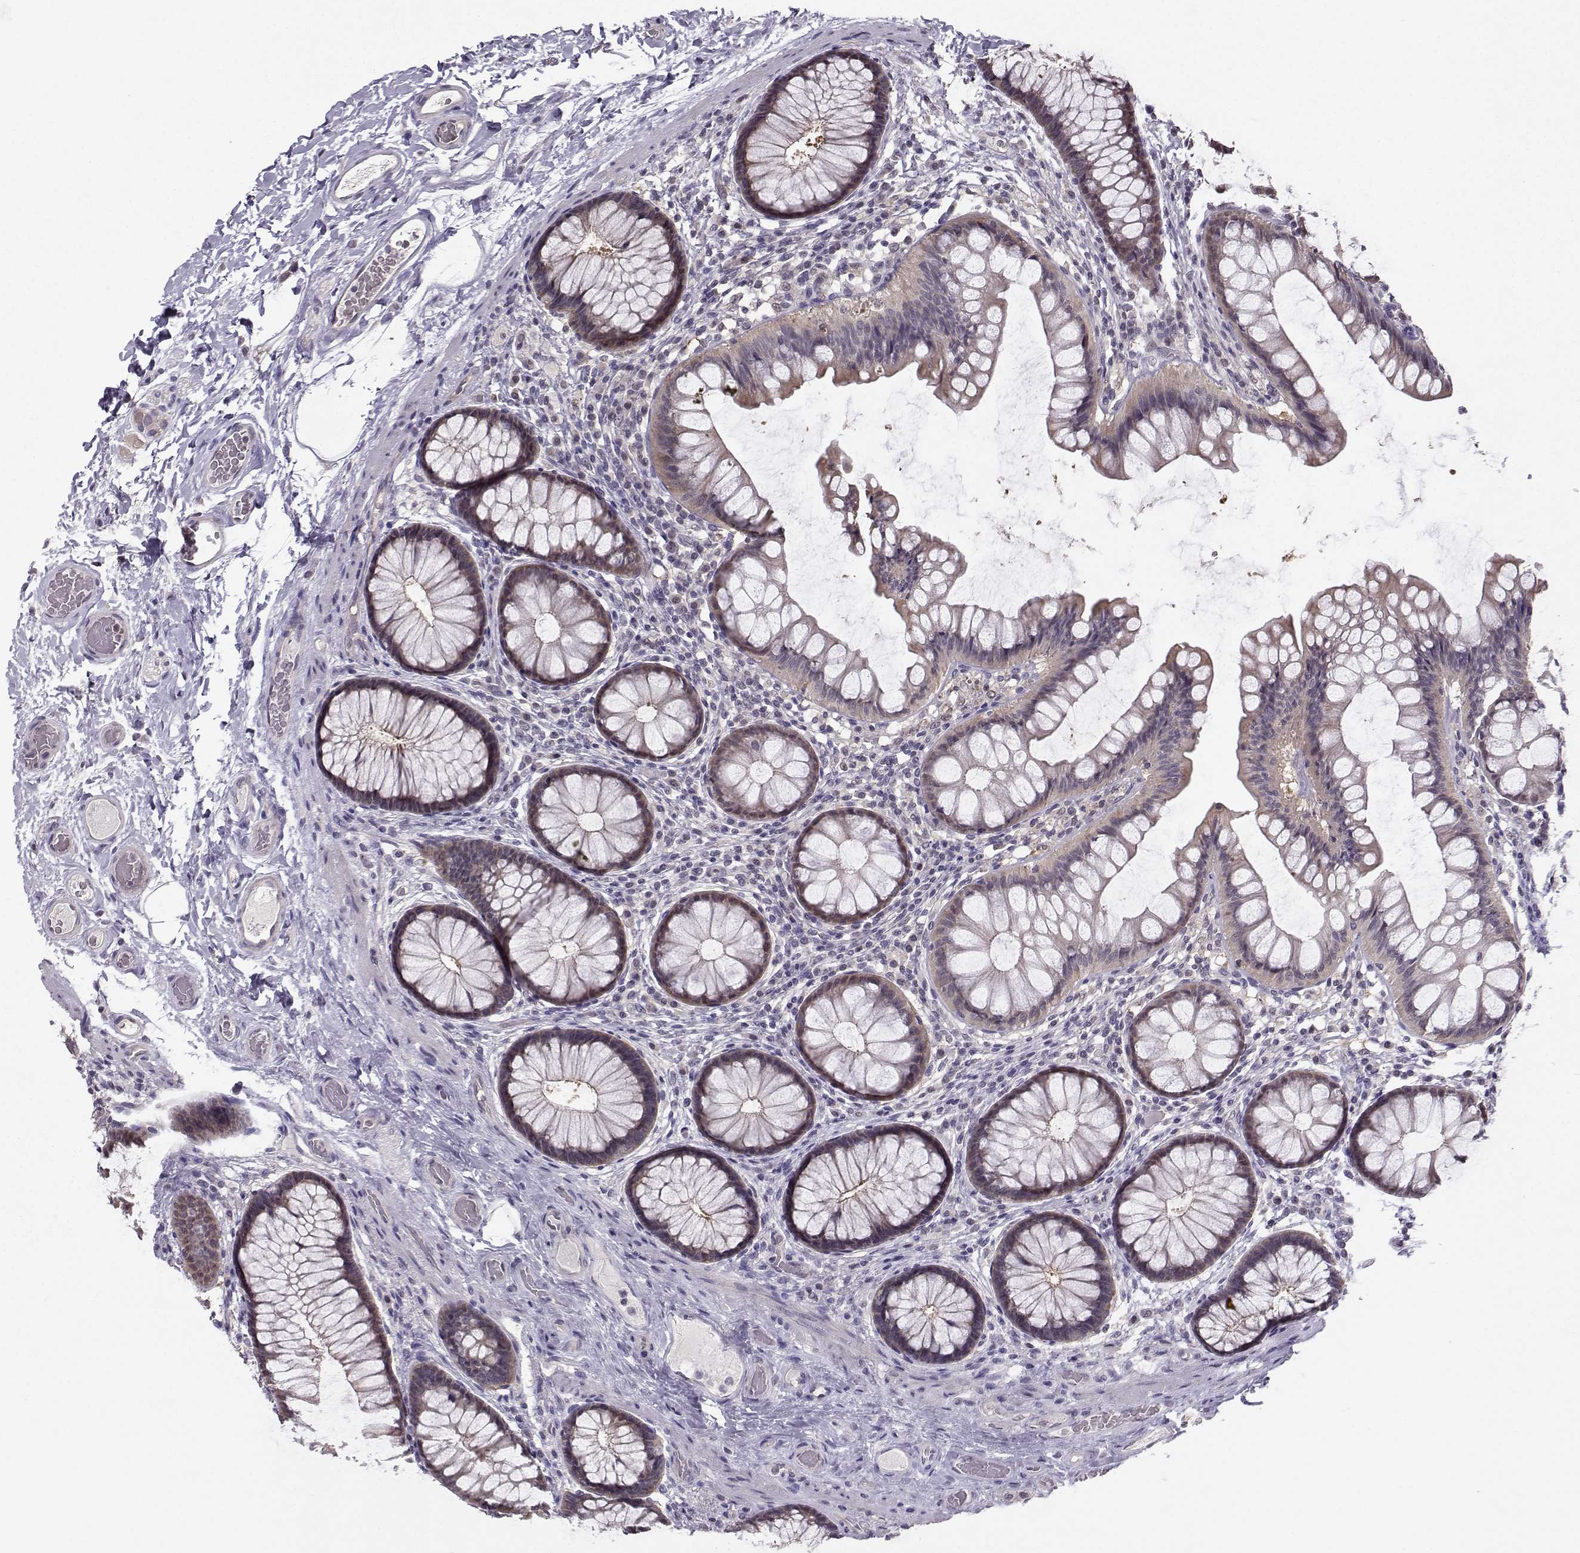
{"staining": {"intensity": "negative", "quantity": "none", "location": "none"}, "tissue": "colon", "cell_type": "Endothelial cells", "image_type": "normal", "snomed": [{"axis": "morphology", "description": "Normal tissue, NOS"}, {"axis": "topography", "description": "Colon"}], "caption": "Photomicrograph shows no protein expression in endothelial cells of unremarkable colon.", "gene": "PKP2", "patient": {"sex": "female", "age": 65}}